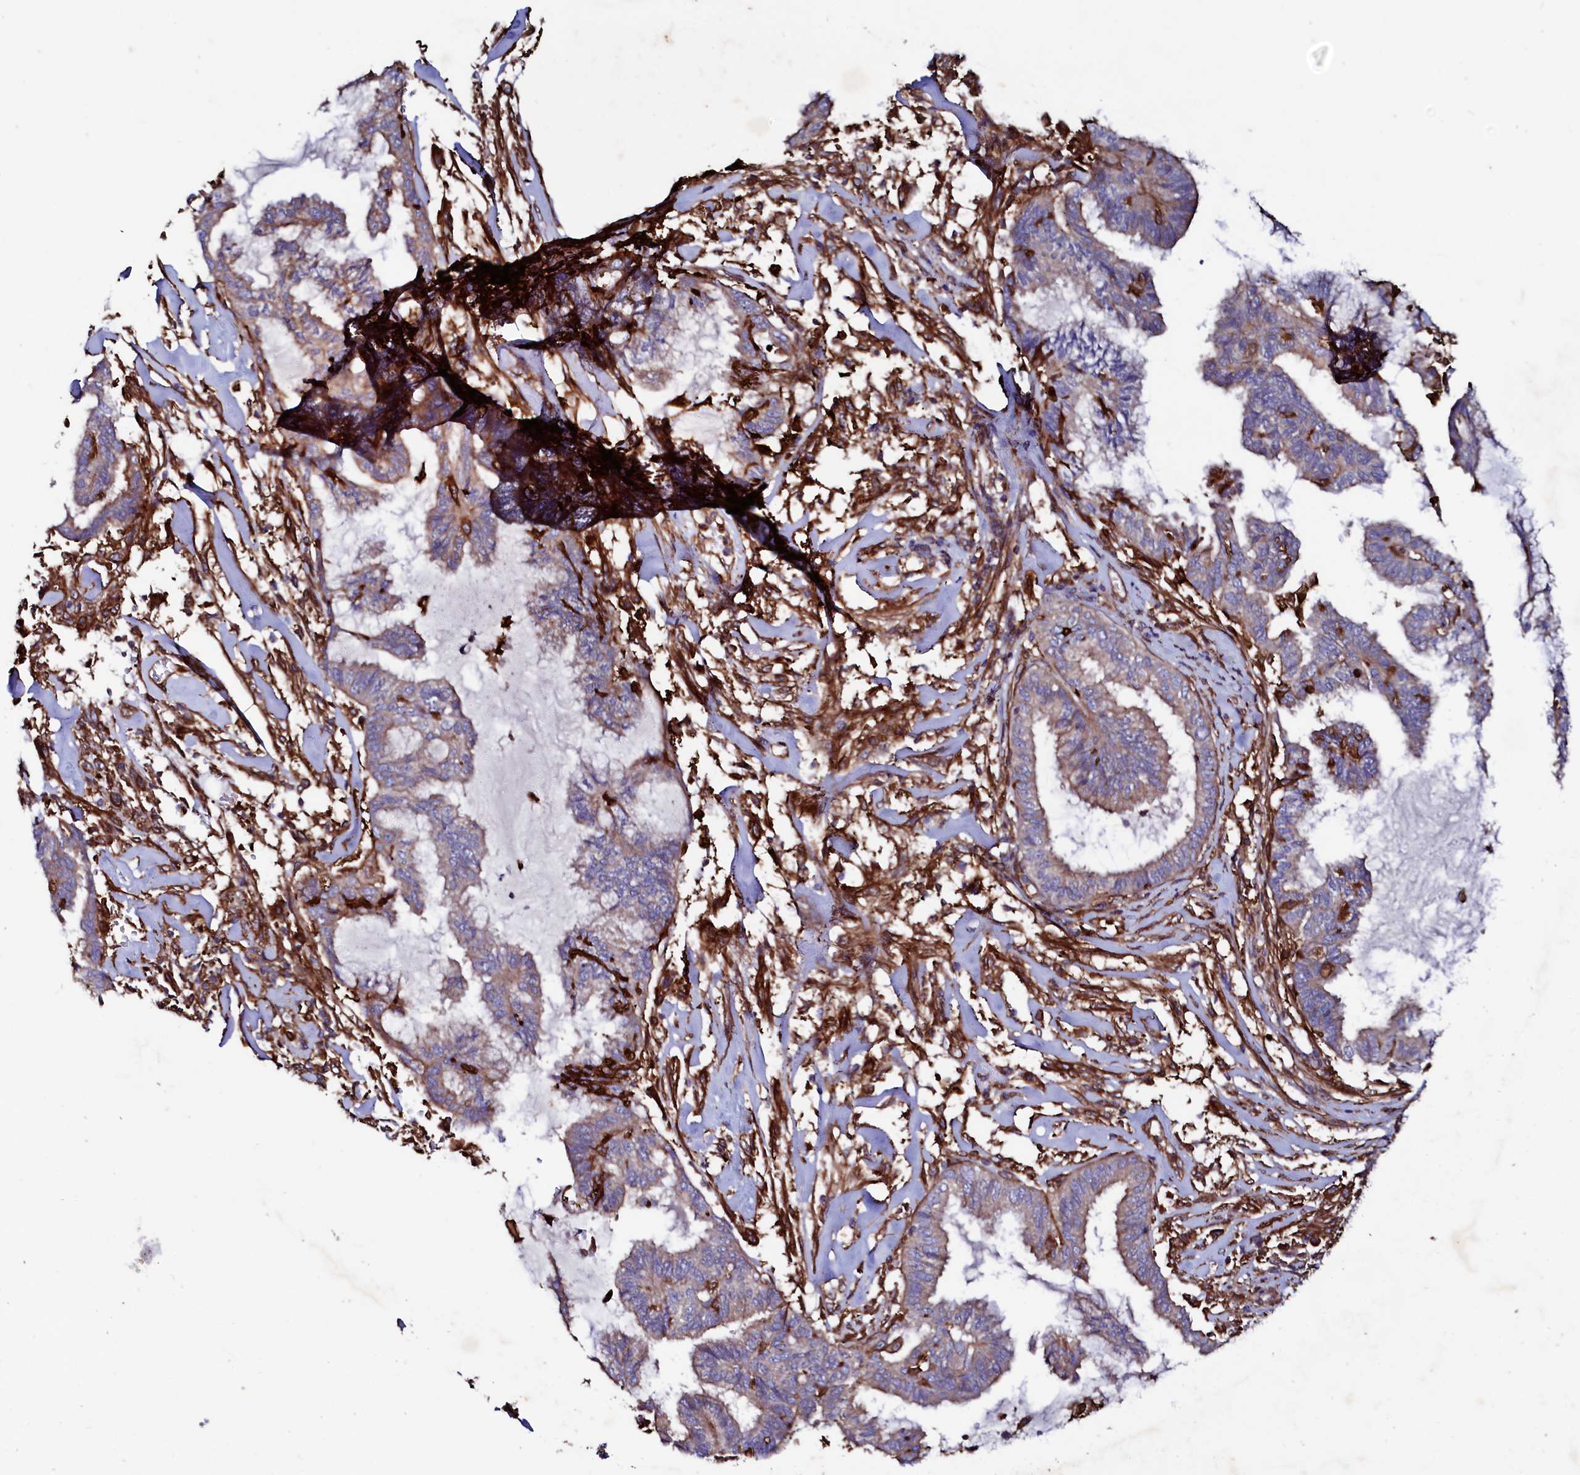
{"staining": {"intensity": "weak", "quantity": ">75%", "location": "cytoplasmic/membranous"}, "tissue": "endometrial cancer", "cell_type": "Tumor cells", "image_type": "cancer", "snomed": [{"axis": "morphology", "description": "Adenocarcinoma, NOS"}, {"axis": "topography", "description": "Endometrium"}], "caption": "A brown stain highlights weak cytoplasmic/membranous expression of a protein in endometrial adenocarcinoma tumor cells.", "gene": "STAMBPL1", "patient": {"sex": "female", "age": 86}}